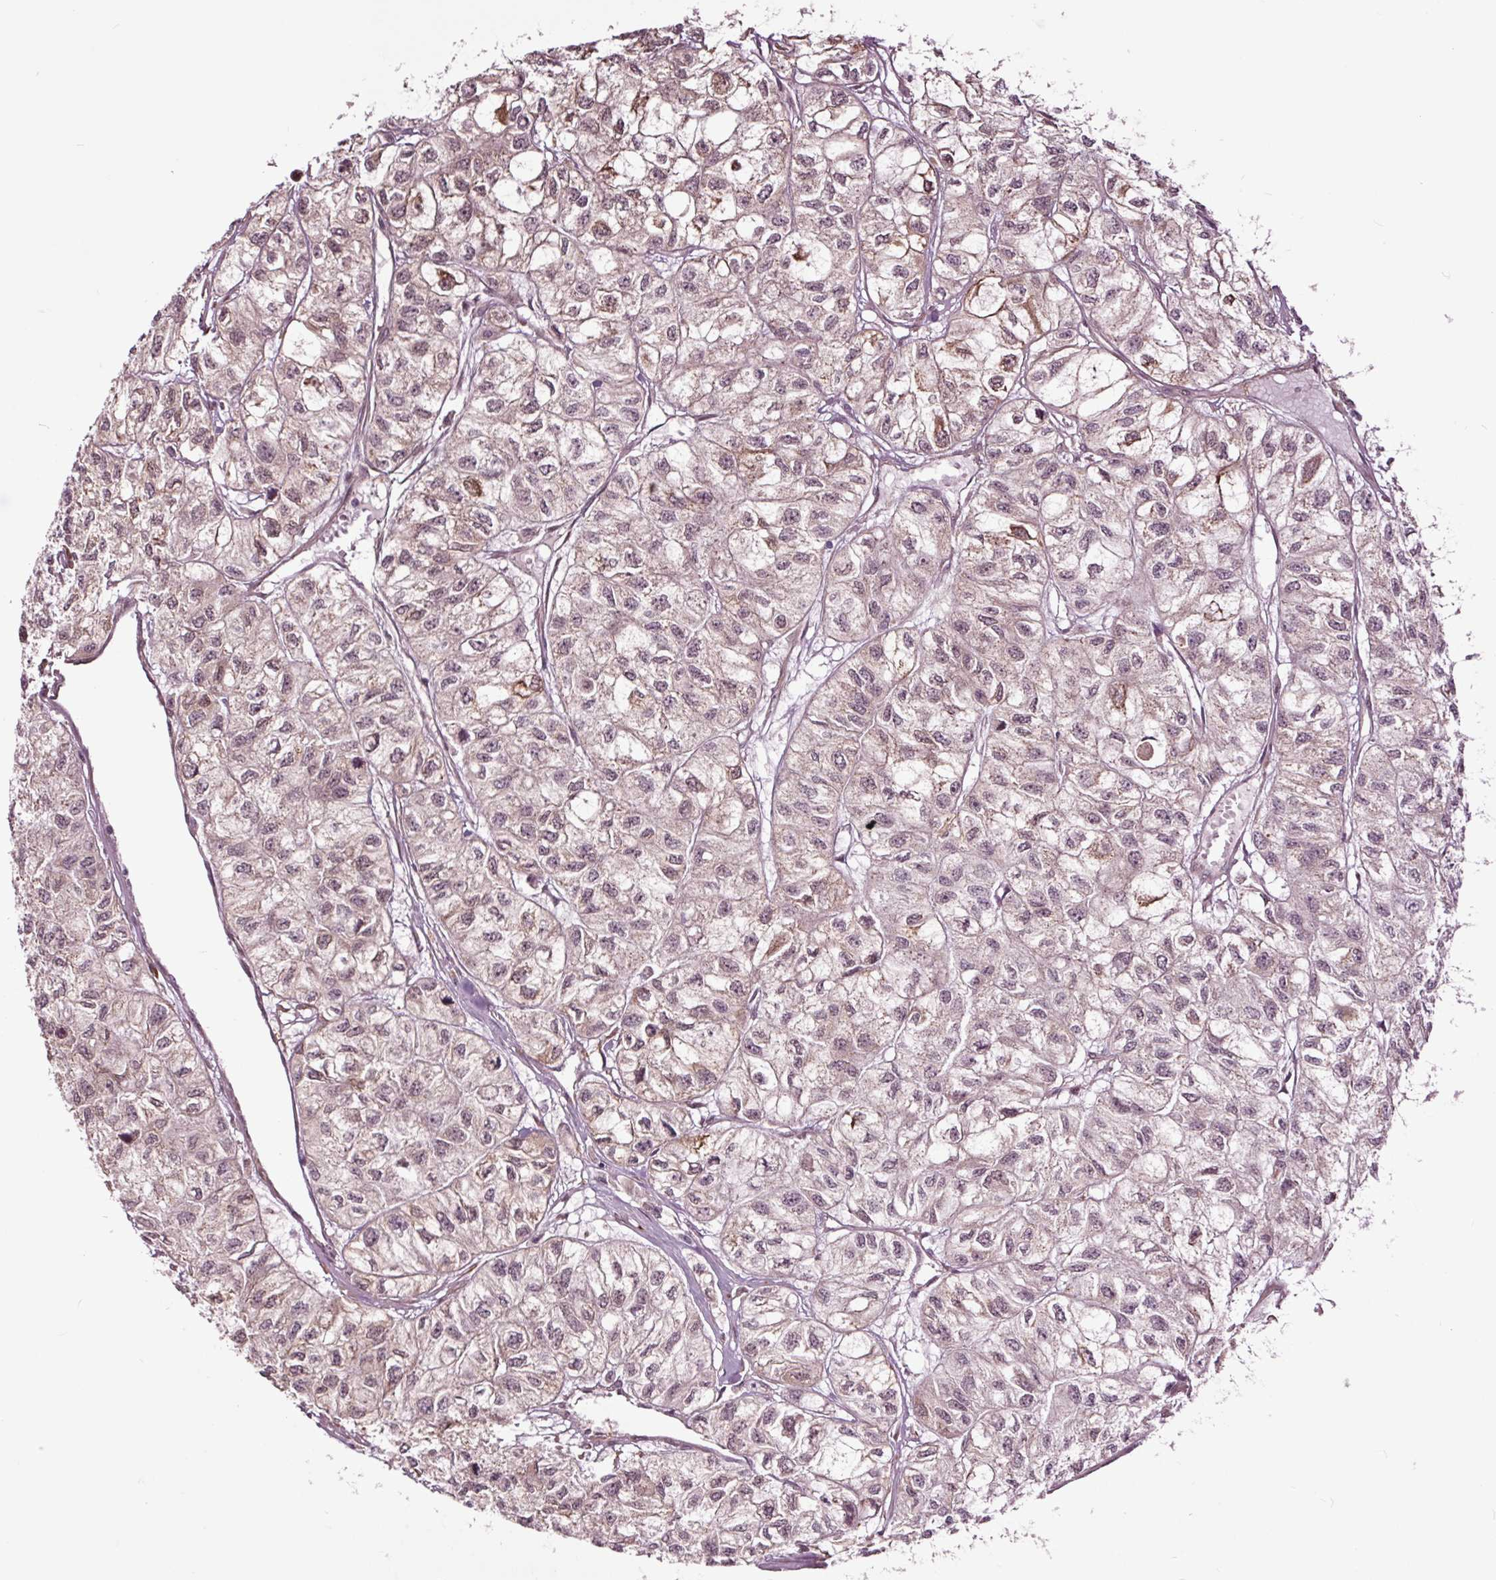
{"staining": {"intensity": "weak", "quantity": "<25%", "location": "cytoplasmic/membranous,nuclear"}, "tissue": "renal cancer", "cell_type": "Tumor cells", "image_type": "cancer", "snomed": [{"axis": "morphology", "description": "Adenocarcinoma, NOS"}, {"axis": "topography", "description": "Kidney"}], "caption": "Micrograph shows no protein staining in tumor cells of renal adenocarcinoma tissue.", "gene": "HAUS5", "patient": {"sex": "male", "age": 56}}